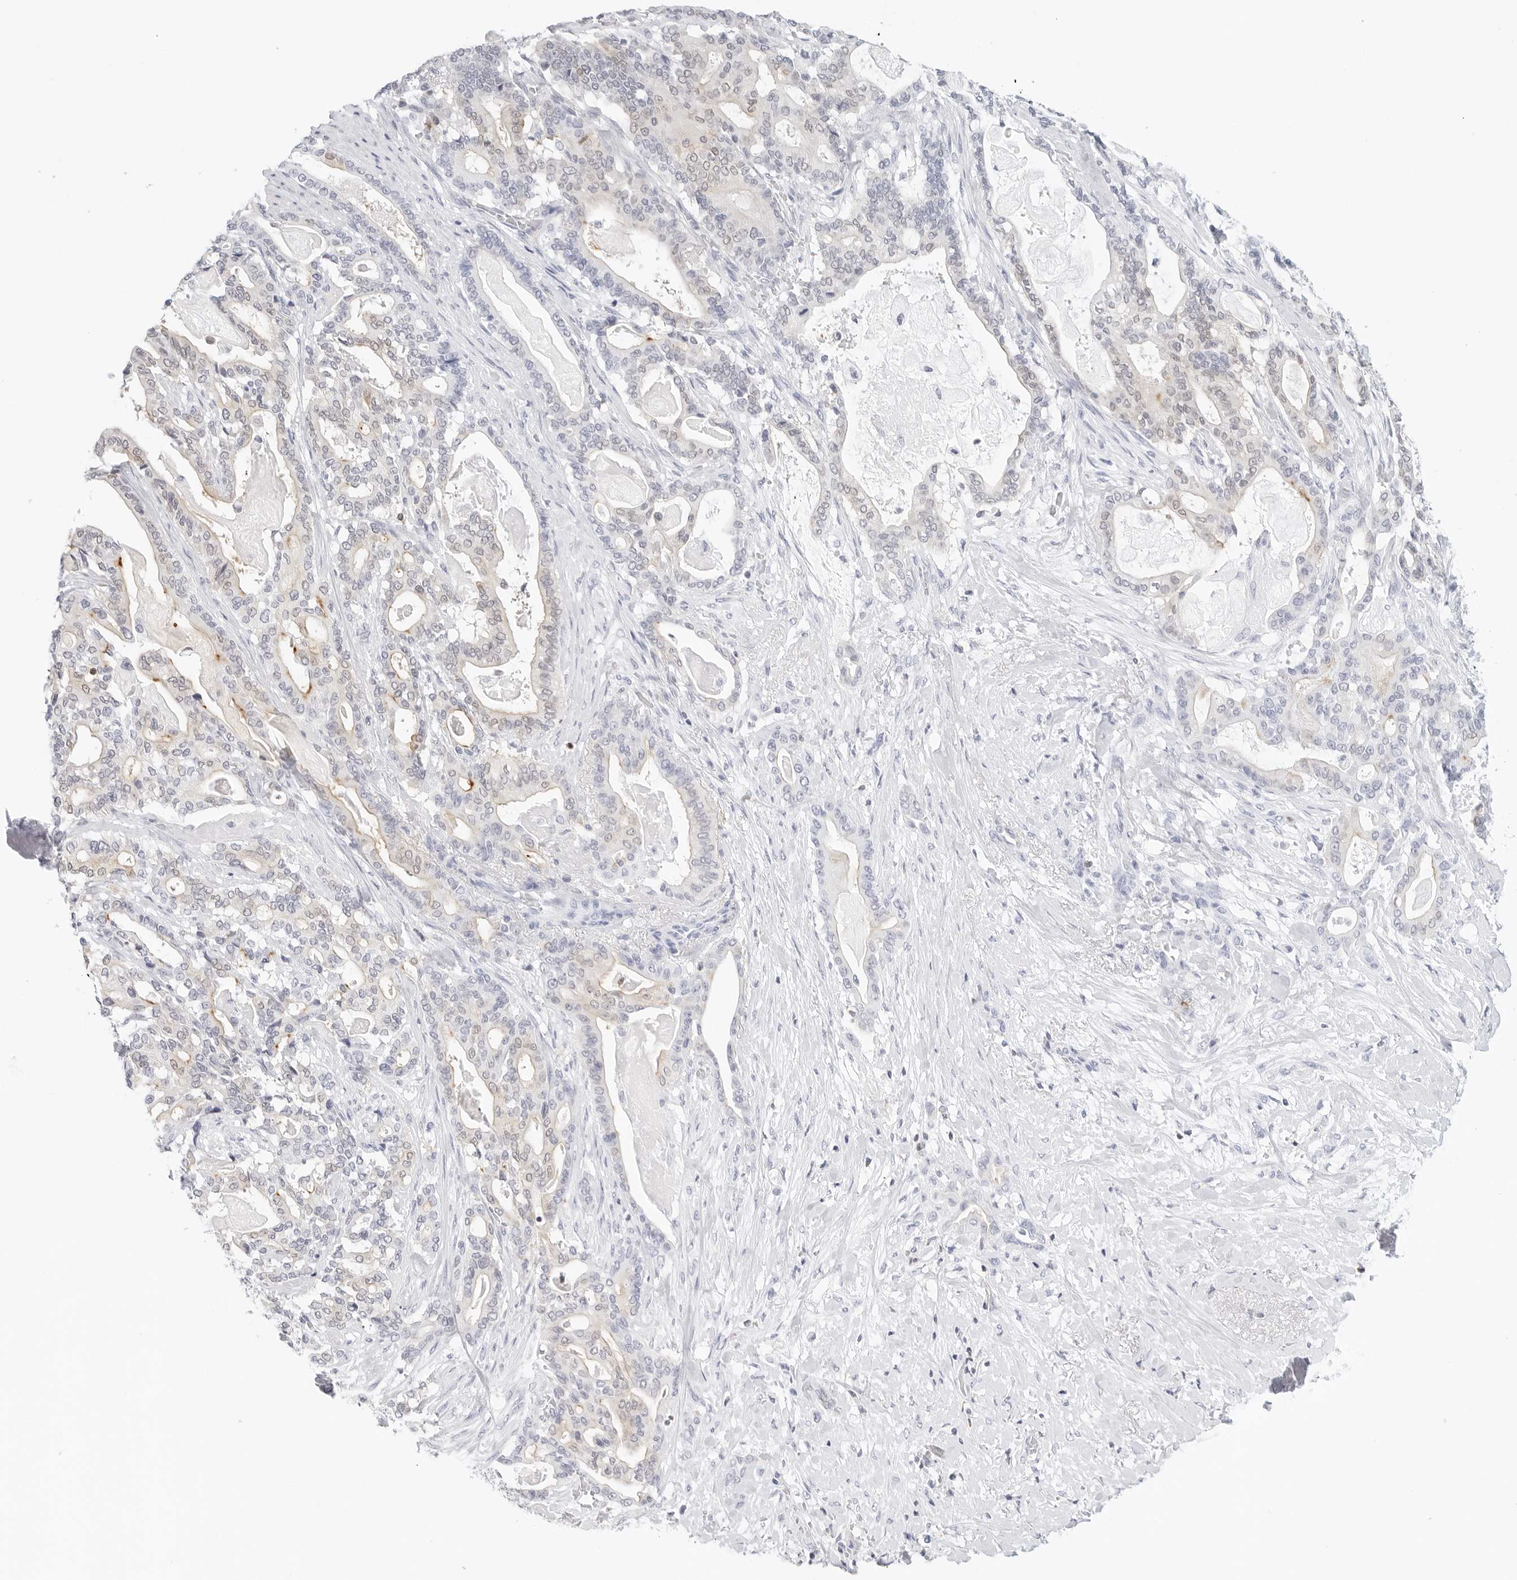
{"staining": {"intensity": "weak", "quantity": "<25%", "location": "cytoplasmic/membranous"}, "tissue": "pancreatic cancer", "cell_type": "Tumor cells", "image_type": "cancer", "snomed": [{"axis": "morphology", "description": "Adenocarcinoma, NOS"}, {"axis": "topography", "description": "Pancreas"}], "caption": "Immunohistochemical staining of pancreatic cancer (adenocarcinoma) reveals no significant staining in tumor cells. (IHC, brightfield microscopy, high magnification).", "gene": "SLC9A3R1", "patient": {"sex": "male", "age": 63}}